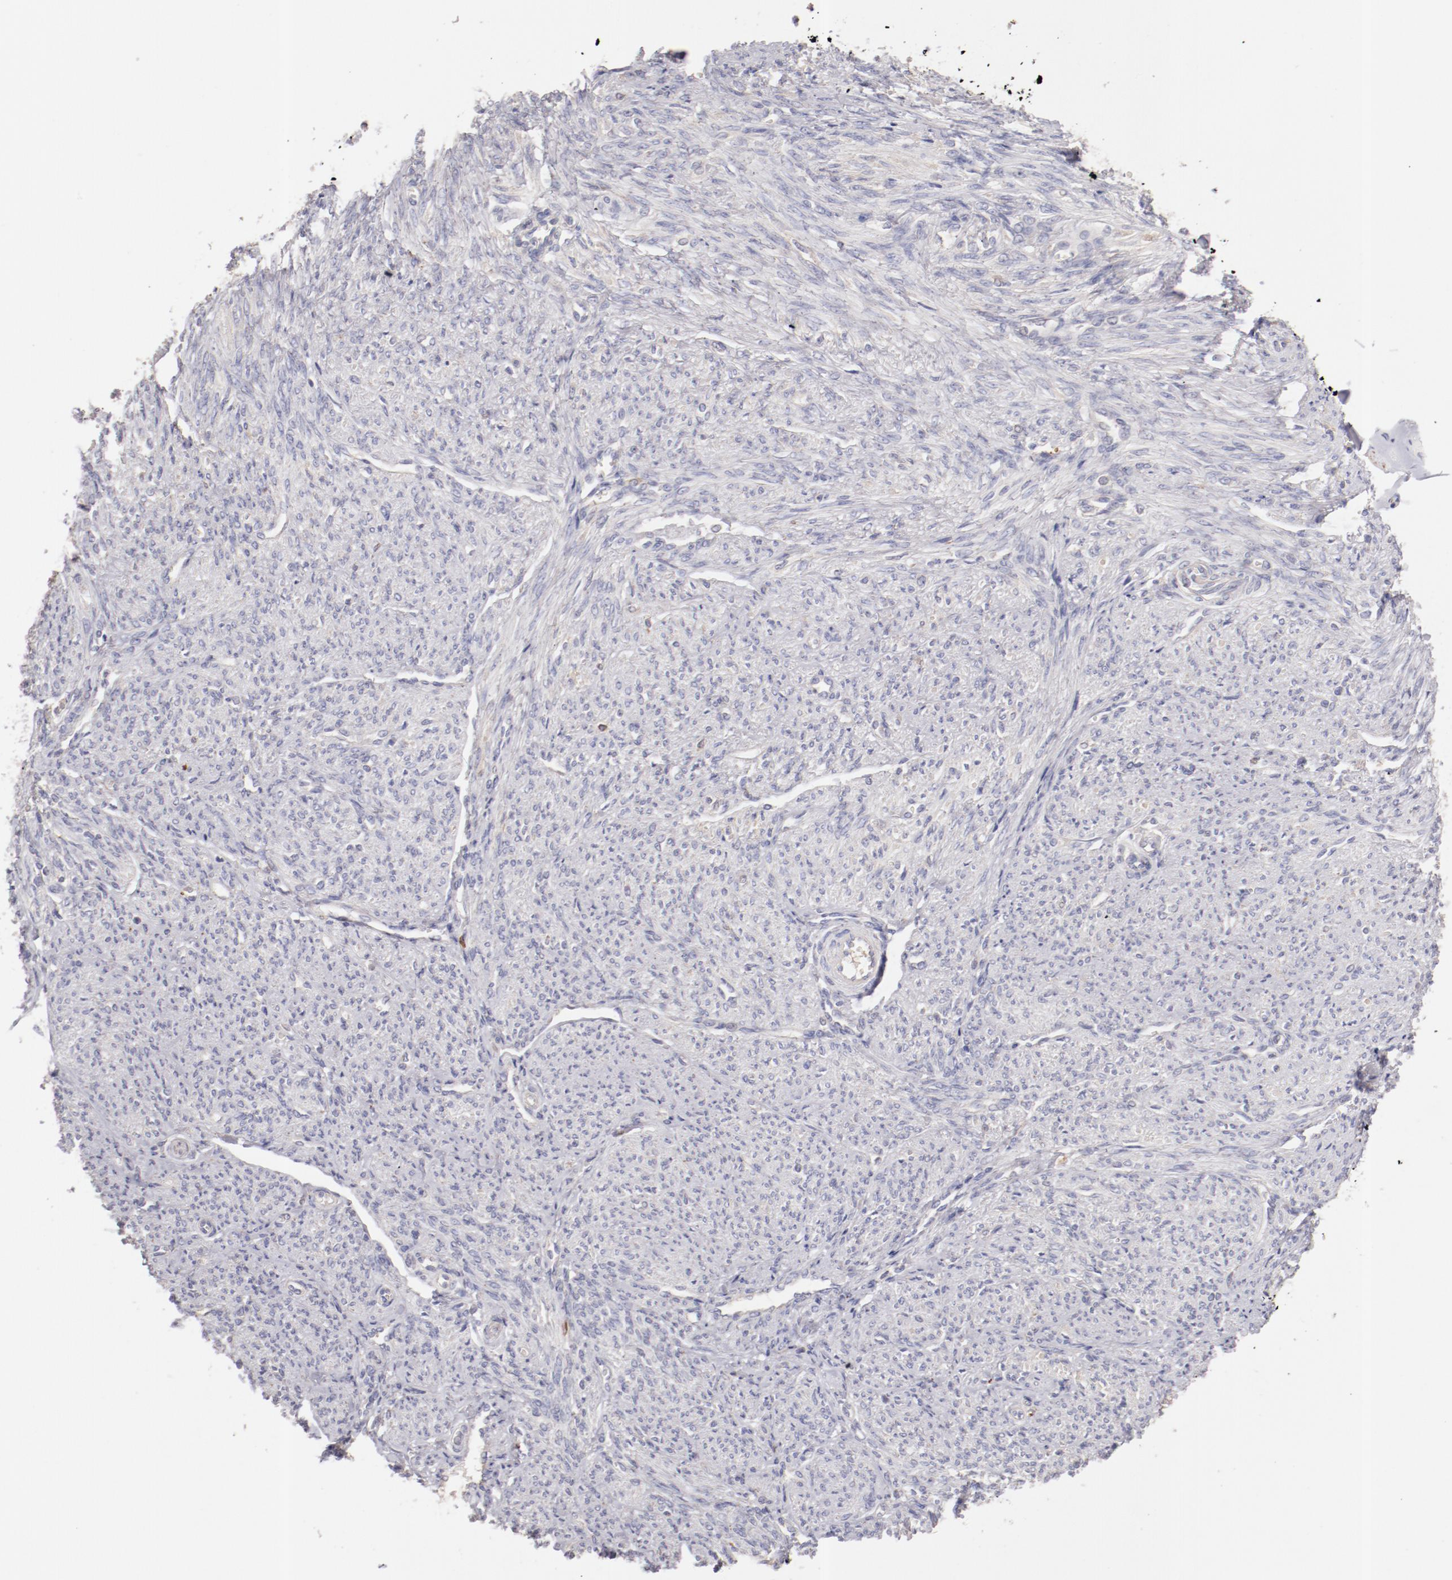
{"staining": {"intensity": "negative", "quantity": "none", "location": "none"}, "tissue": "smooth muscle", "cell_type": "Smooth muscle cells", "image_type": "normal", "snomed": [{"axis": "morphology", "description": "Normal tissue, NOS"}, {"axis": "topography", "description": "Smooth muscle"}], "caption": "DAB immunohistochemical staining of normal human smooth muscle exhibits no significant positivity in smooth muscle cells. The staining is performed using DAB (3,3'-diaminobenzidine) brown chromogen with nuclei counter-stained in using hematoxylin.", "gene": "ENTPD5", "patient": {"sex": "female", "age": 65}}